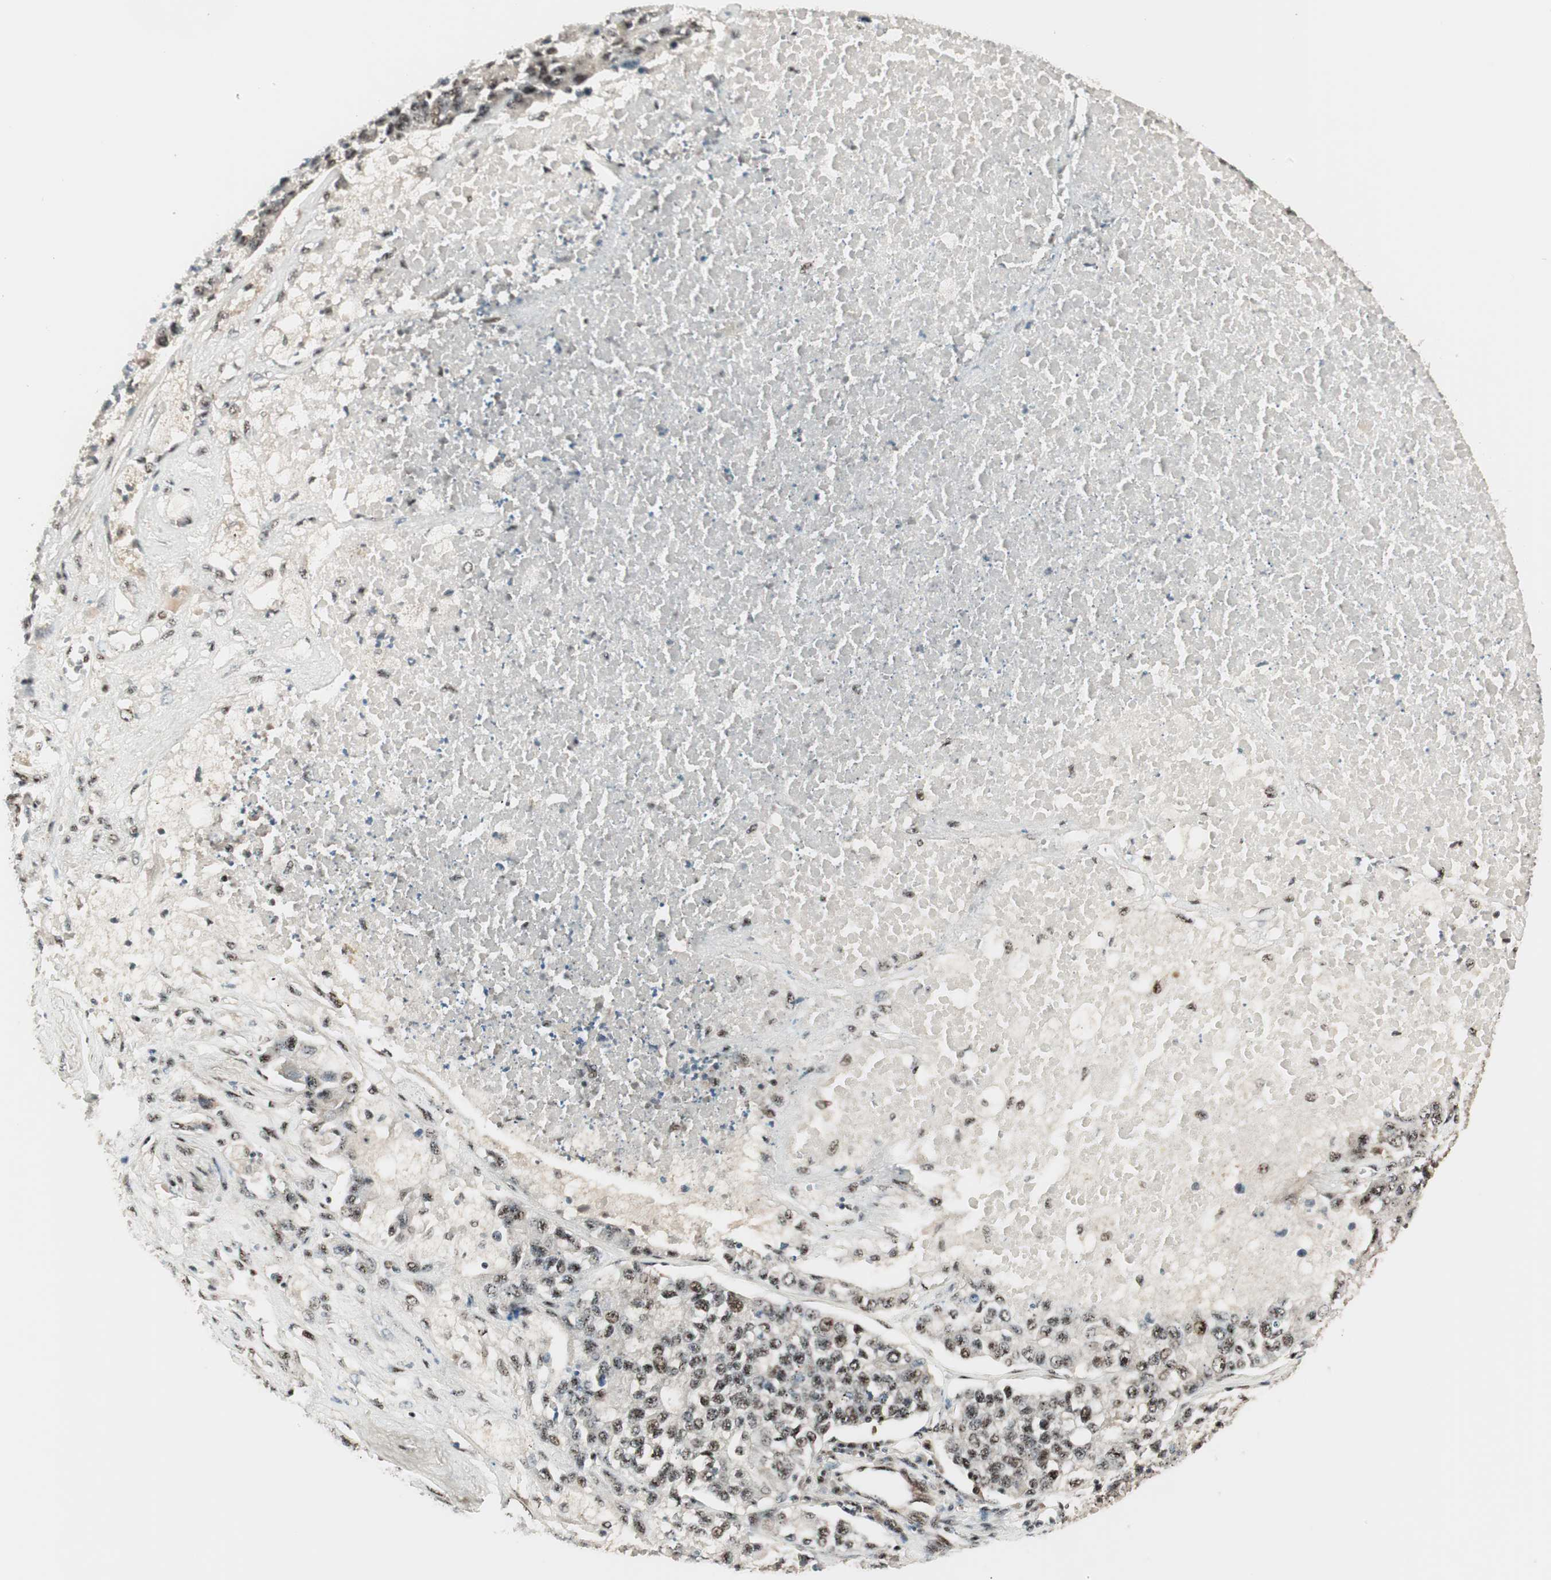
{"staining": {"intensity": "moderate", "quantity": "25%-75%", "location": "nuclear"}, "tissue": "lung cancer", "cell_type": "Tumor cells", "image_type": "cancer", "snomed": [{"axis": "morphology", "description": "Adenocarcinoma, NOS"}, {"axis": "topography", "description": "Lung"}], "caption": "Lung cancer (adenocarcinoma) was stained to show a protein in brown. There is medium levels of moderate nuclear staining in approximately 25%-75% of tumor cells.", "gene": "NR5A2", "patient": {"sex": "male", "age": 49}}